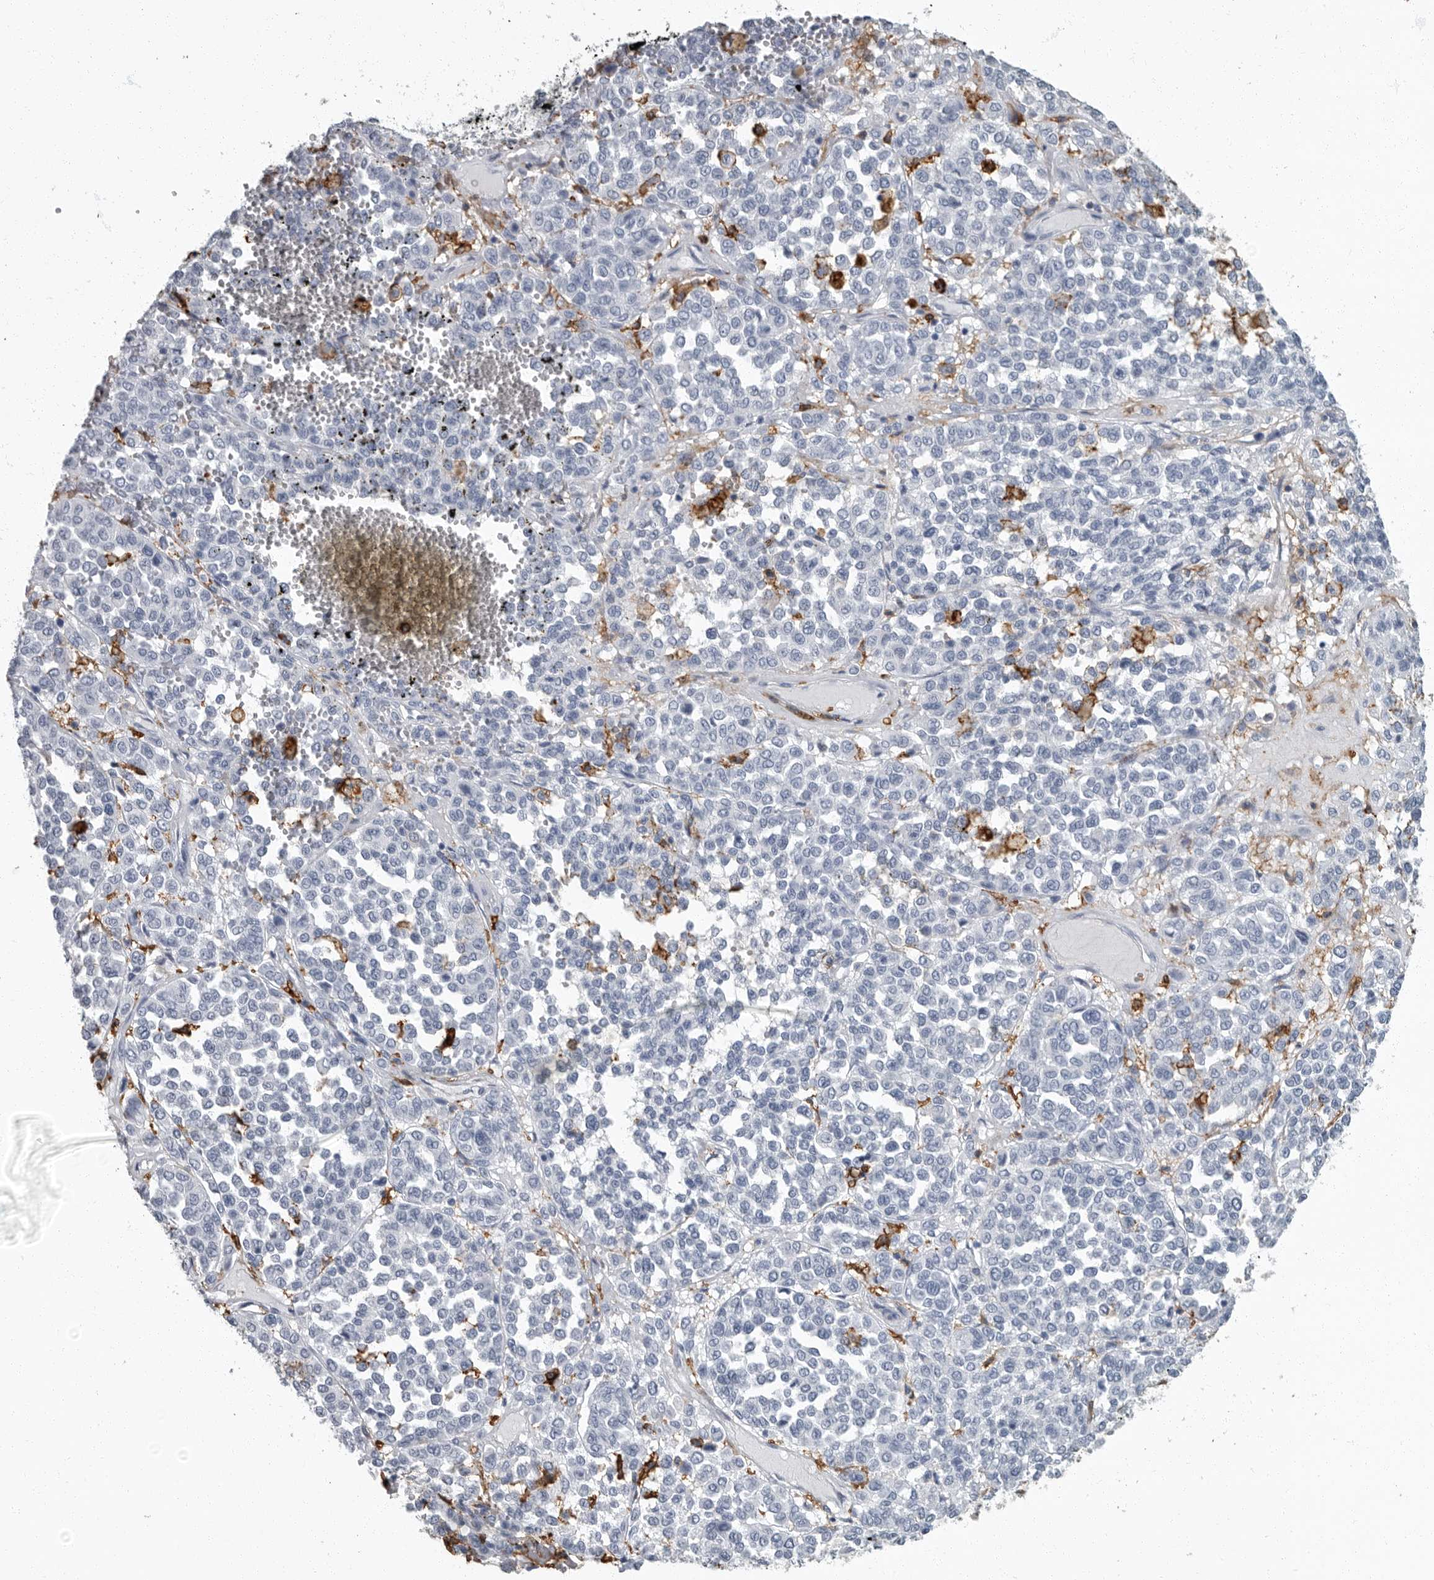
{"staining": {"intensity": "negative", "quantity": "none", "location": "none"}, "tissue": "melanoma", "cell_type": "Tumor cells", "image_type": "cancer", "snomed": [{"axis": "morphology", "description": "Malignant melanoma, Metastatic site"}, {"axis": "topography", "description": "Pancreas"}], "caption": "IHC micrograph of malignant melanoma (metastatic site) stained for a protein (brown), which displays no staining in tumor cells.", "gene": "FCER1G", "patient": {"sex": "female", "age": 30}}